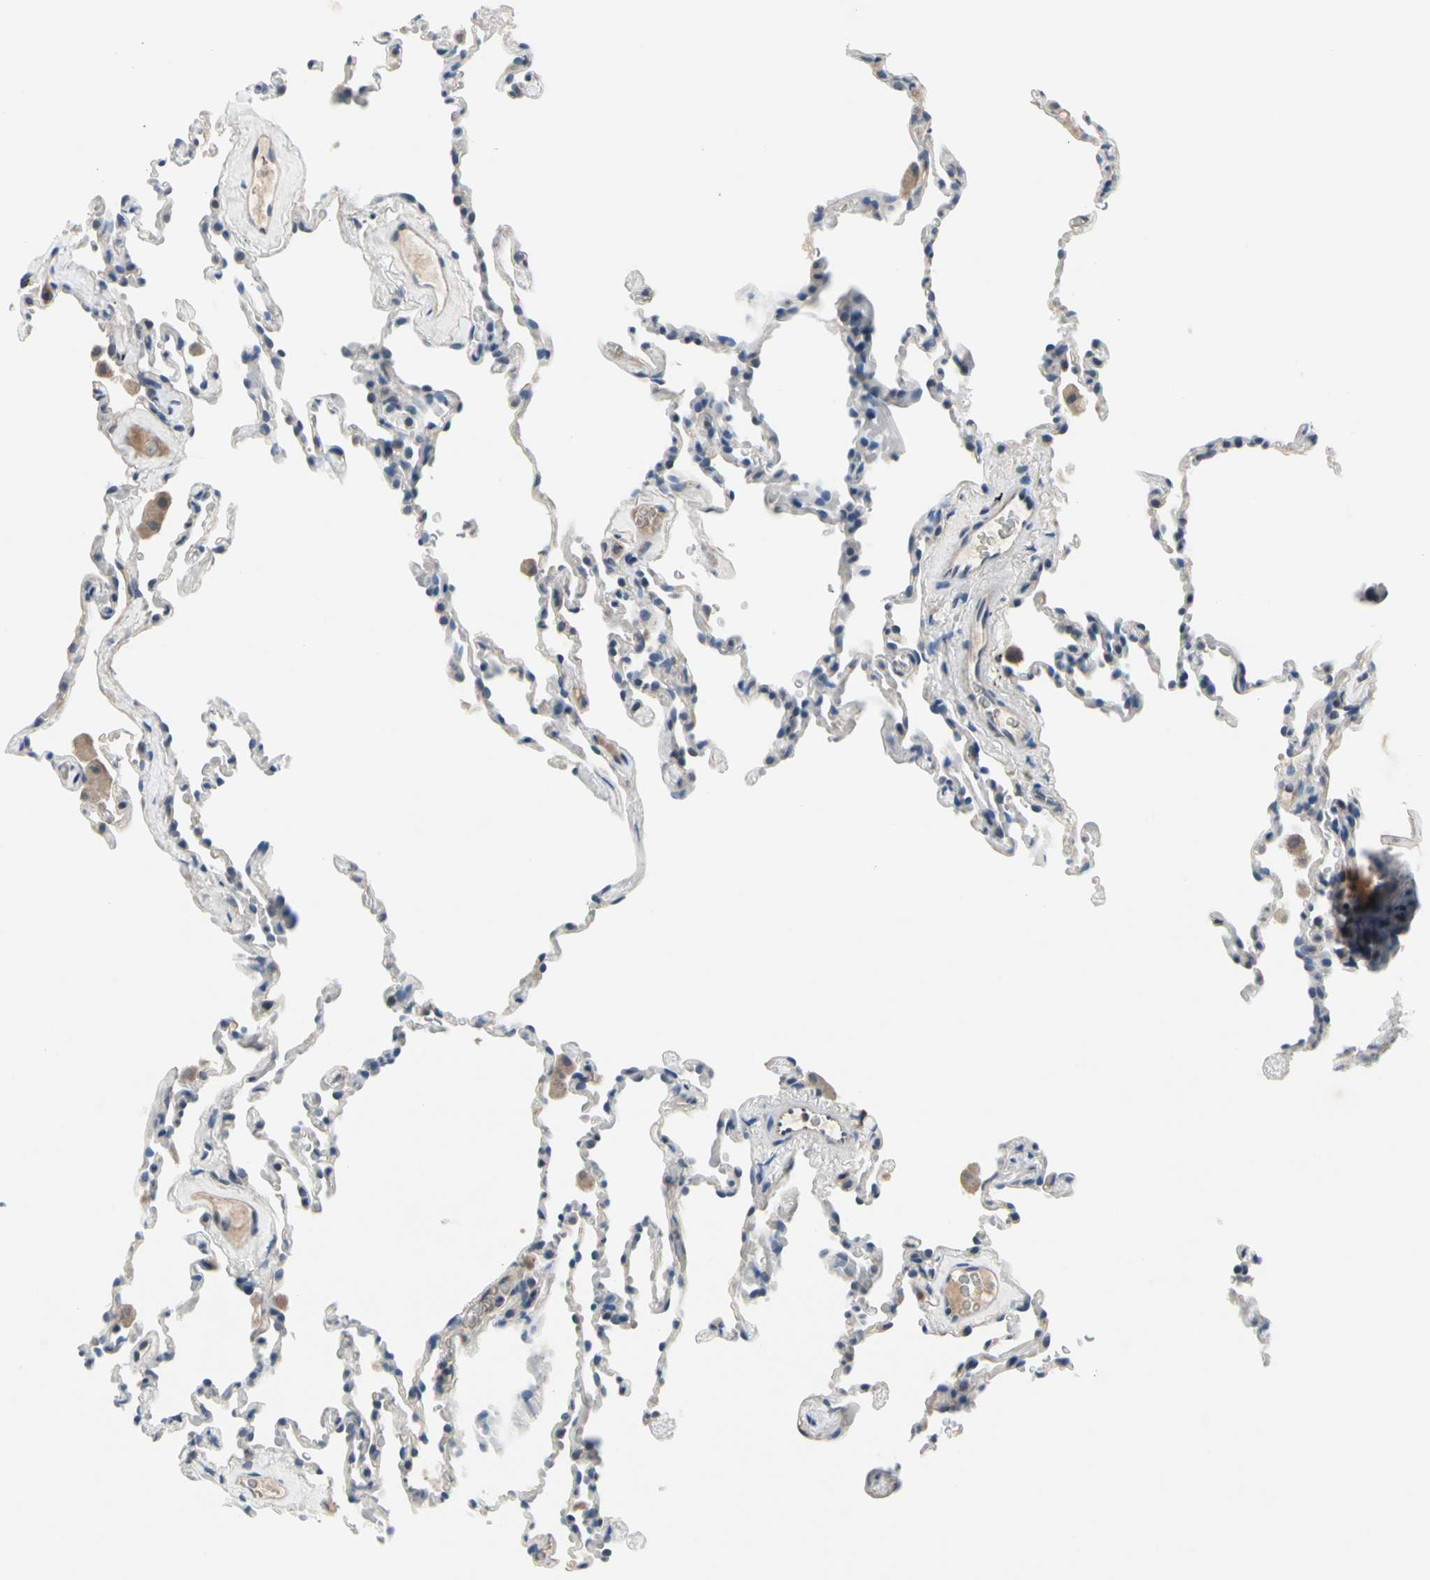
{"staining": {"intensity": "negative", "quantity": "none", "location": "none"}, "tissue": "lung", "cell_type": "Alveolar cells", "image_type": "normal", "snomed": [{"axis": "morphology", "description": "Normal tissue, NOS"}, {"axis": "morphology", "description": "Soft tissue tumor metastatic"}, {"axis": "topography", "description": "Lung"}], "caption": "An immunohistochemistry micrograph of unremarkable lung is shown. There is no staining in alveolar cells of lung. The staining is performed using DAB (3,3'-diaminobenzidine) brown chromogen with nuclei counter-stained in using hematoxylin.", "gene": "SELENOK", "patient": {"sex": "male", "age": 59}}